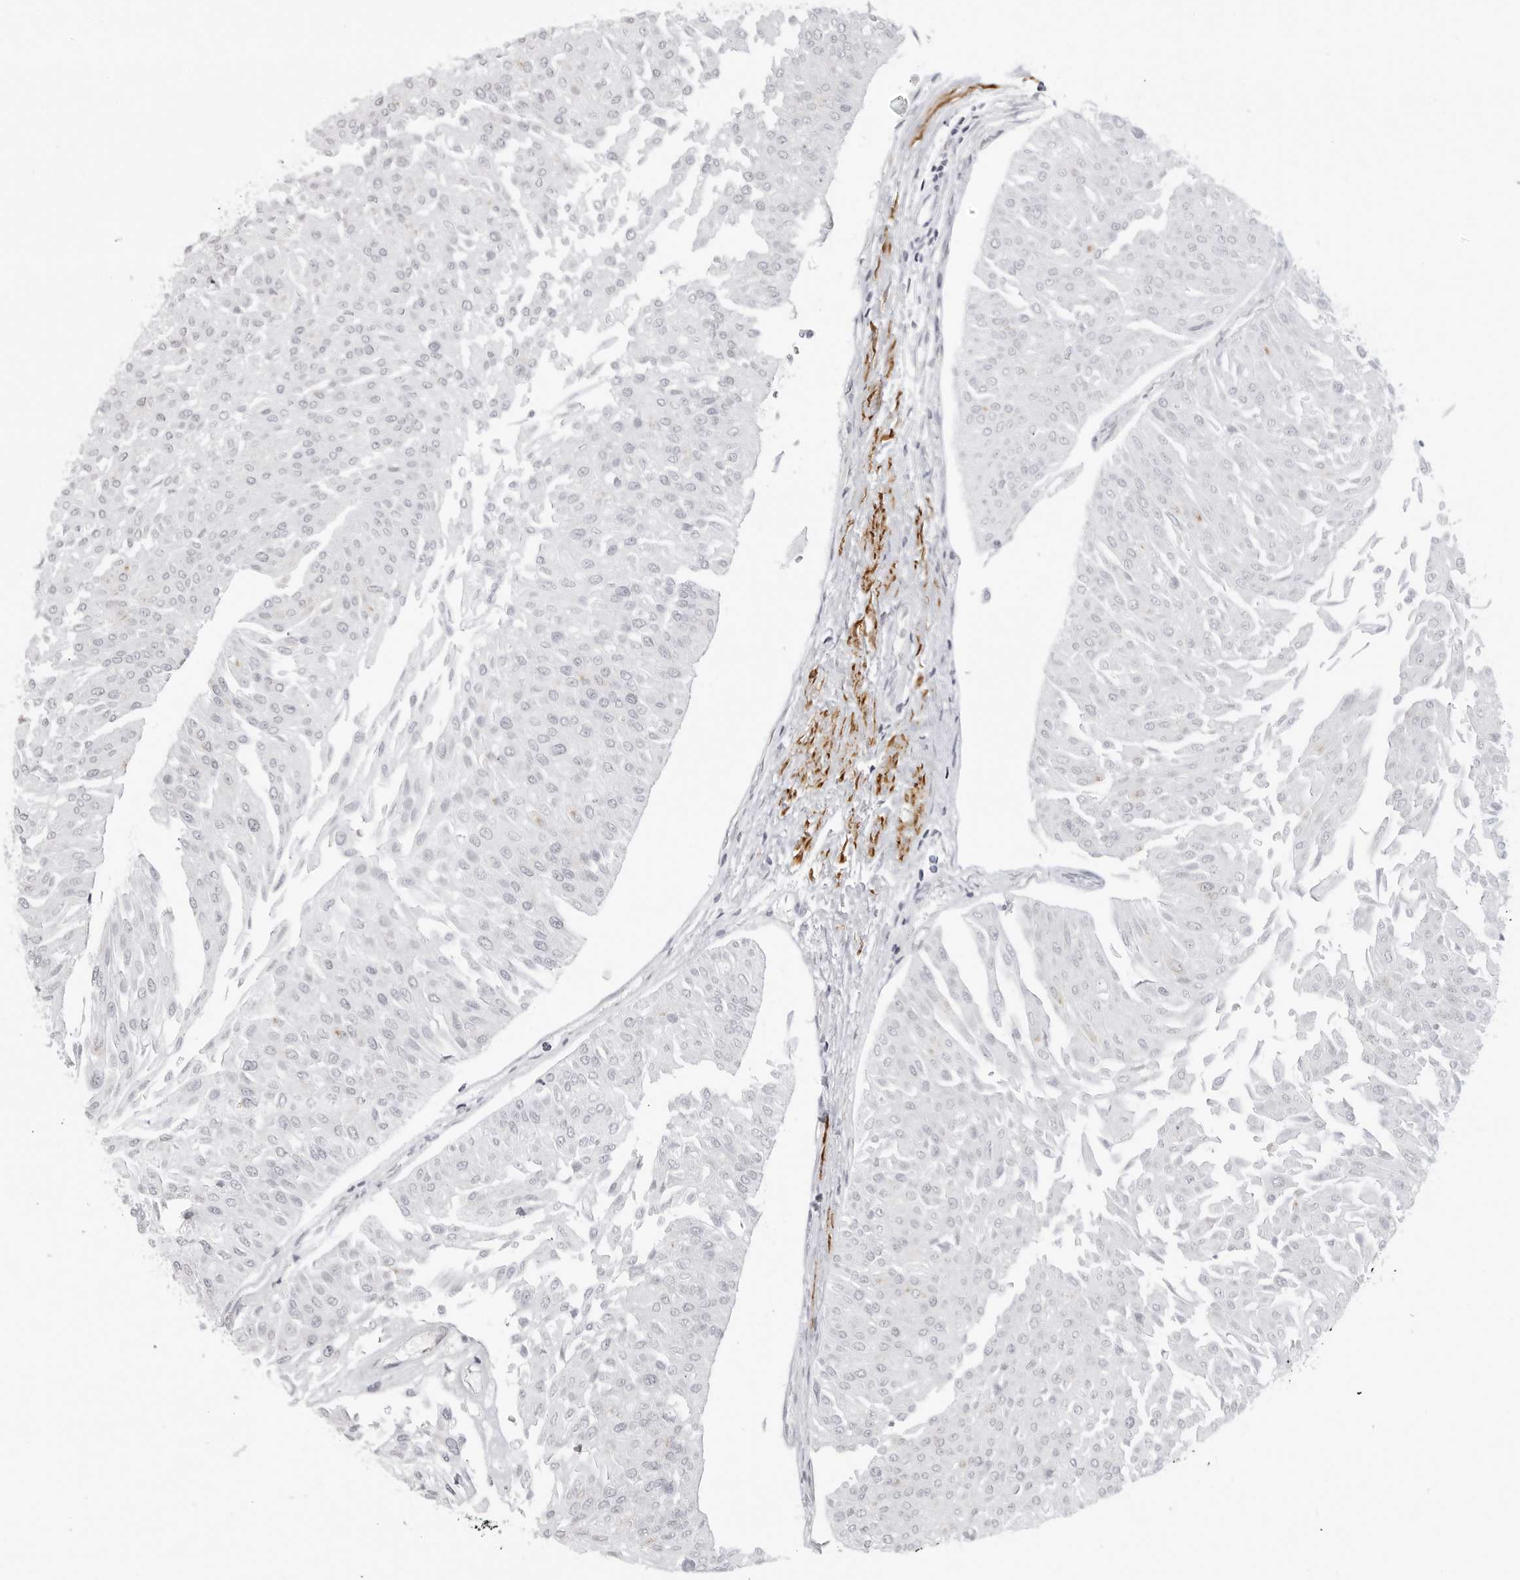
{"staining": {"intensity": "negative", "quantity": "none", "location": "none"}, "tissue": "urothelial cancer", "cell_type": "Tumor cells", "image_type": "cancer", "snomed": [{"axis": "morphology", "description": "Urothelial carcinoma, Low grade"}, {"axis": "topography", "description": "Urinary bladder"}], "caption": "Human urothelial cancer stained for a protein using immunohistochemistry (IHC) demonstrates no expression in tumor cells.", "gene": "MAP7D1", "patient": {"sex": "male", "age": 67}}